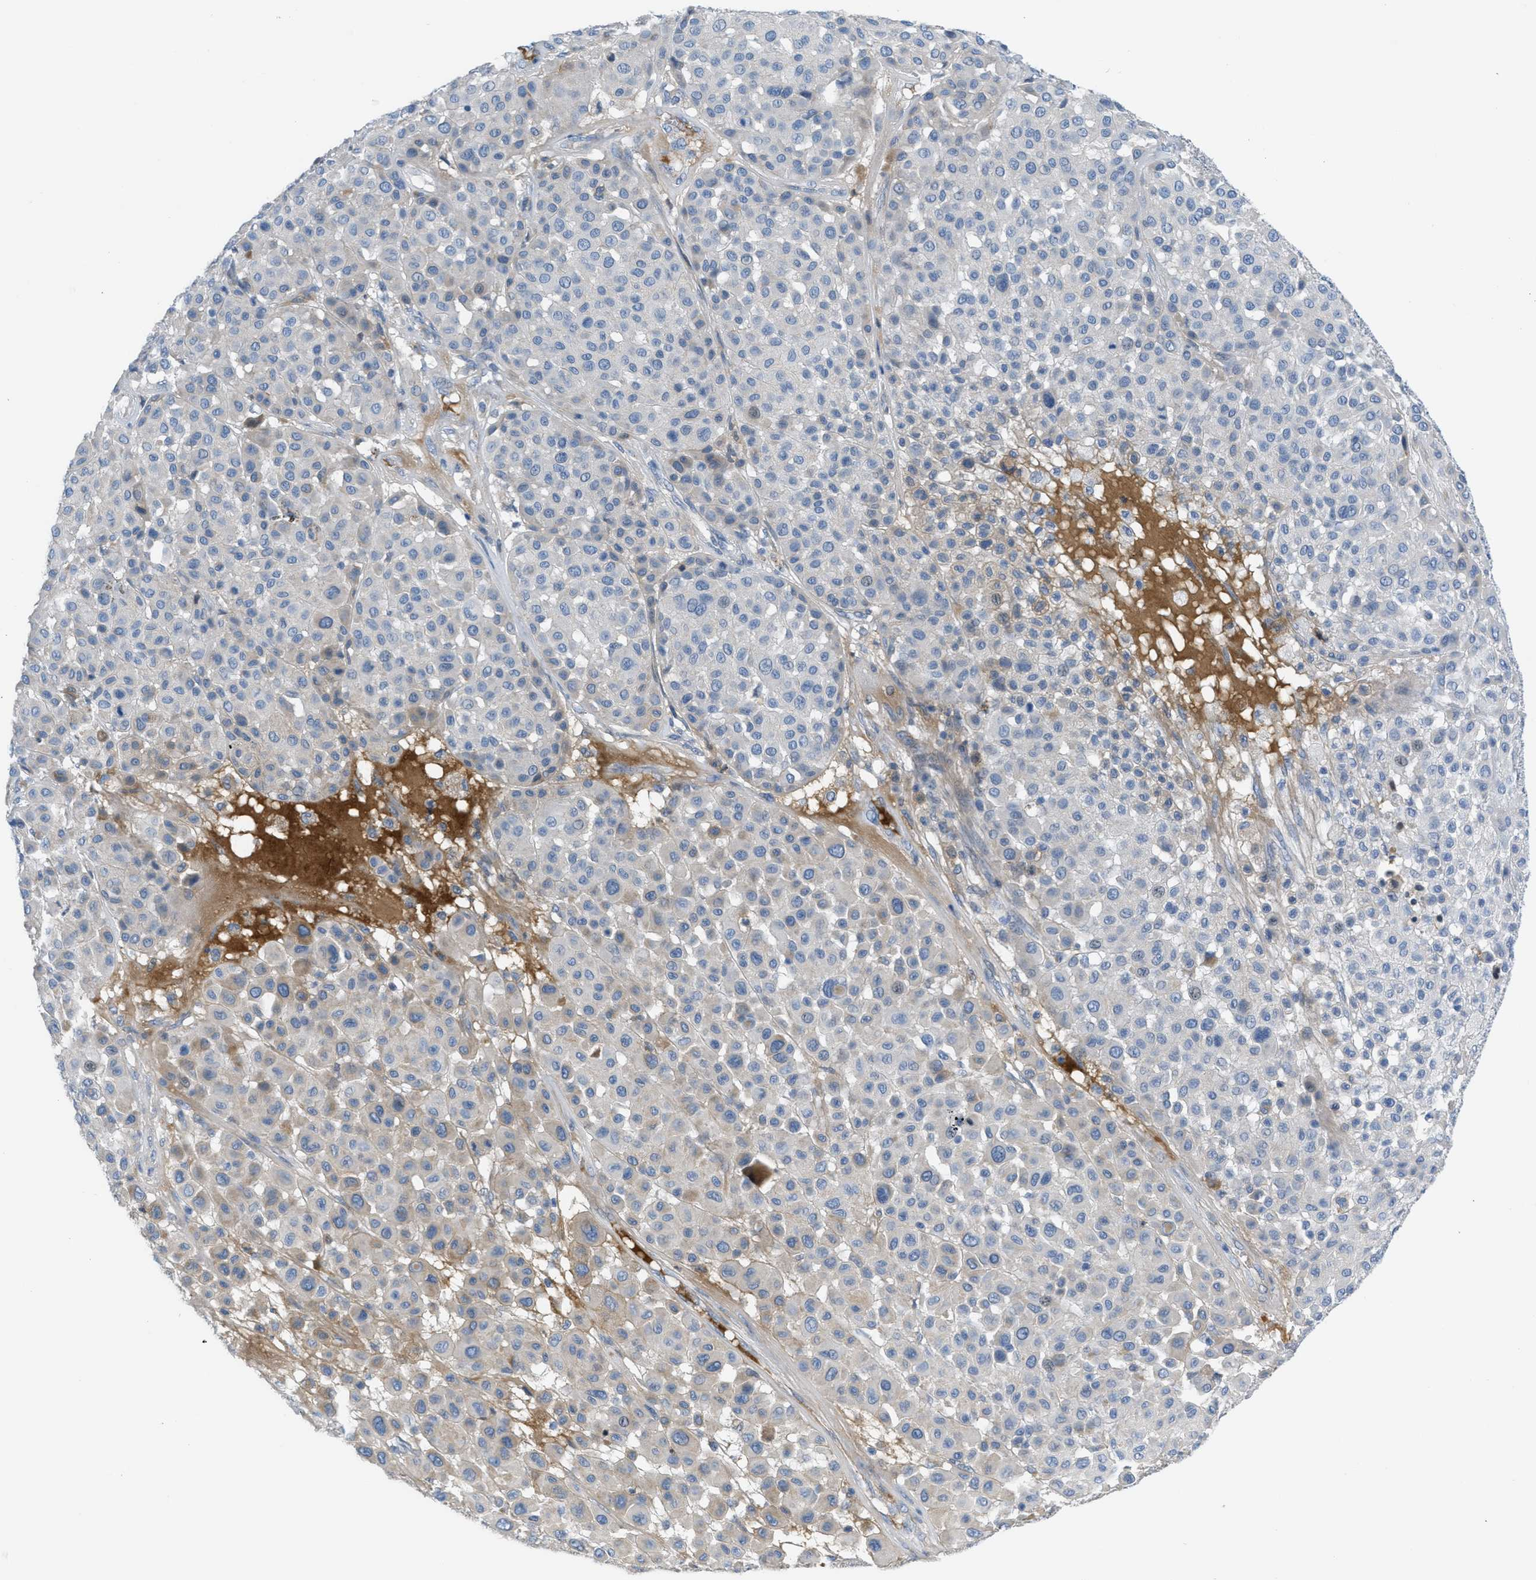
{"staining": {"intensity": "negative", "quantity": "none", "location": "none"}, "tissue": "melanoma", "cell_type": "Tumor cells", "image_type": "cancer", "snomed": [{"axis": "morphology", "description": "Malignant melanoma, Metastatic site"}, {"axis": "topography", "description": "Soft tissue"}], "caption": "Immunohistochemistry (IHC) photomicrograph of neoplastic tissue: malignant melanoma (metastatic site) stained with DAB shows no significant protein staining in tumor cells.", "gene": "CRB3", "patient": {"sex": "male", "age": 41}}